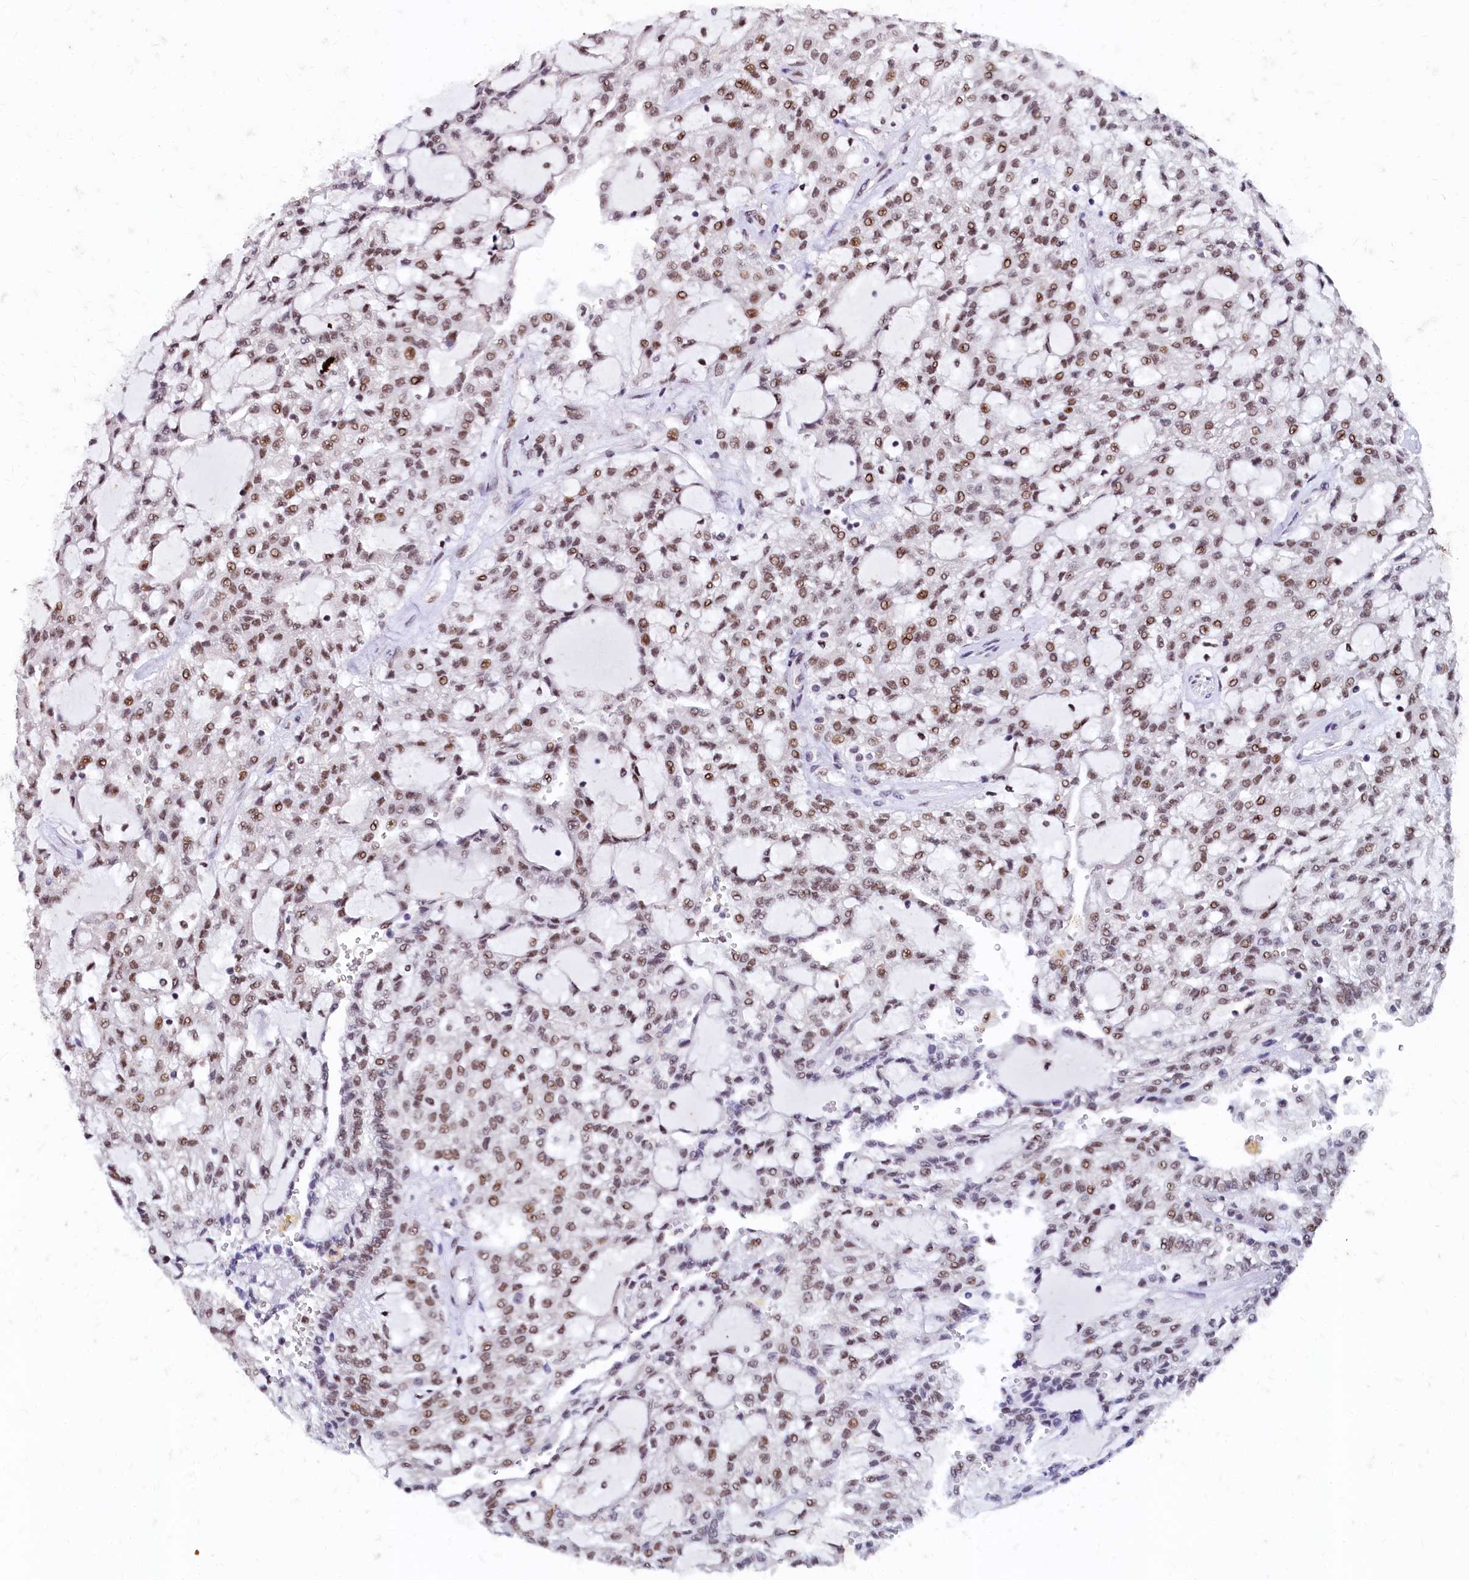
{"staining": {"intensity": "moderate", "quantity": "25%-75%", "location": "nuclear"}, "tissue": "renal cancer", "cell_type": "Tumor cells", "image_type": "cancer", "snomed": [{"axis": "morphology", "description": "Adenocarcinoma, NOS"}, {"axis": "topography", "description": "Kidney"}], "caption": "Protein staining shows moderate nuclear expression in approximately 25%-75% of tumor cells in renal cancer (adenocarcinoma). Nuclei are stained in blue.", "gene": "CPSF7", "patient": {"sex": "male", "age": 63}}